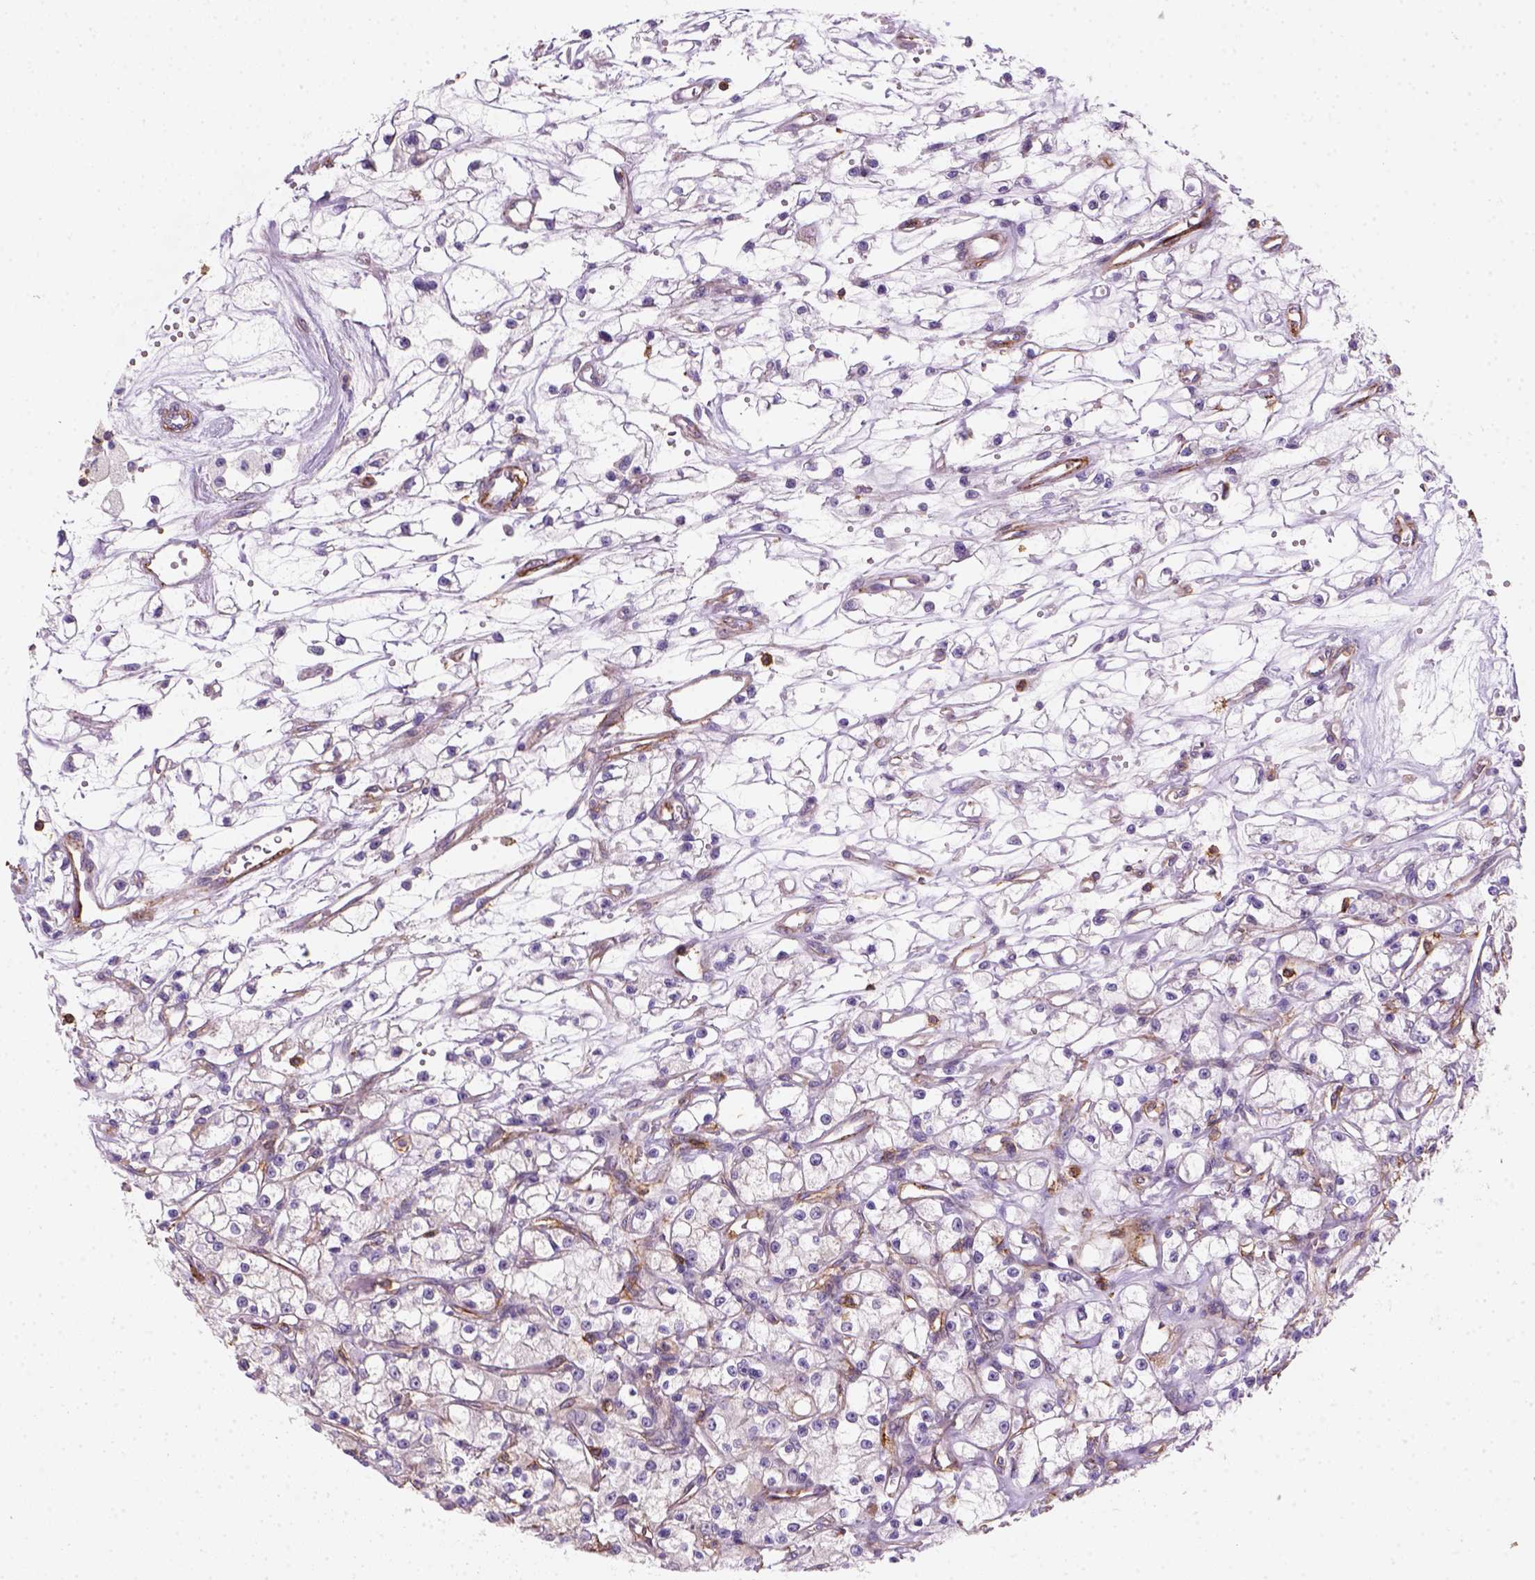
{"staining": {"intensity": "negative", "quantity": "none", "location": "none"}, "tissue": "renal cancer", "cell_type": "Tumor cells", "image_type": "cancer", "snomed": [{"axis": "morphology", "description": "Adenocarcinoma, NOS"}, {"axis": "topography", "description": "Kidney"}], "caption": "There is no significant expression in tumor cells of adenocarcinoma (renal).", "gene": "GPRC5D", "patient": {"sex": "female", "age": 59}}